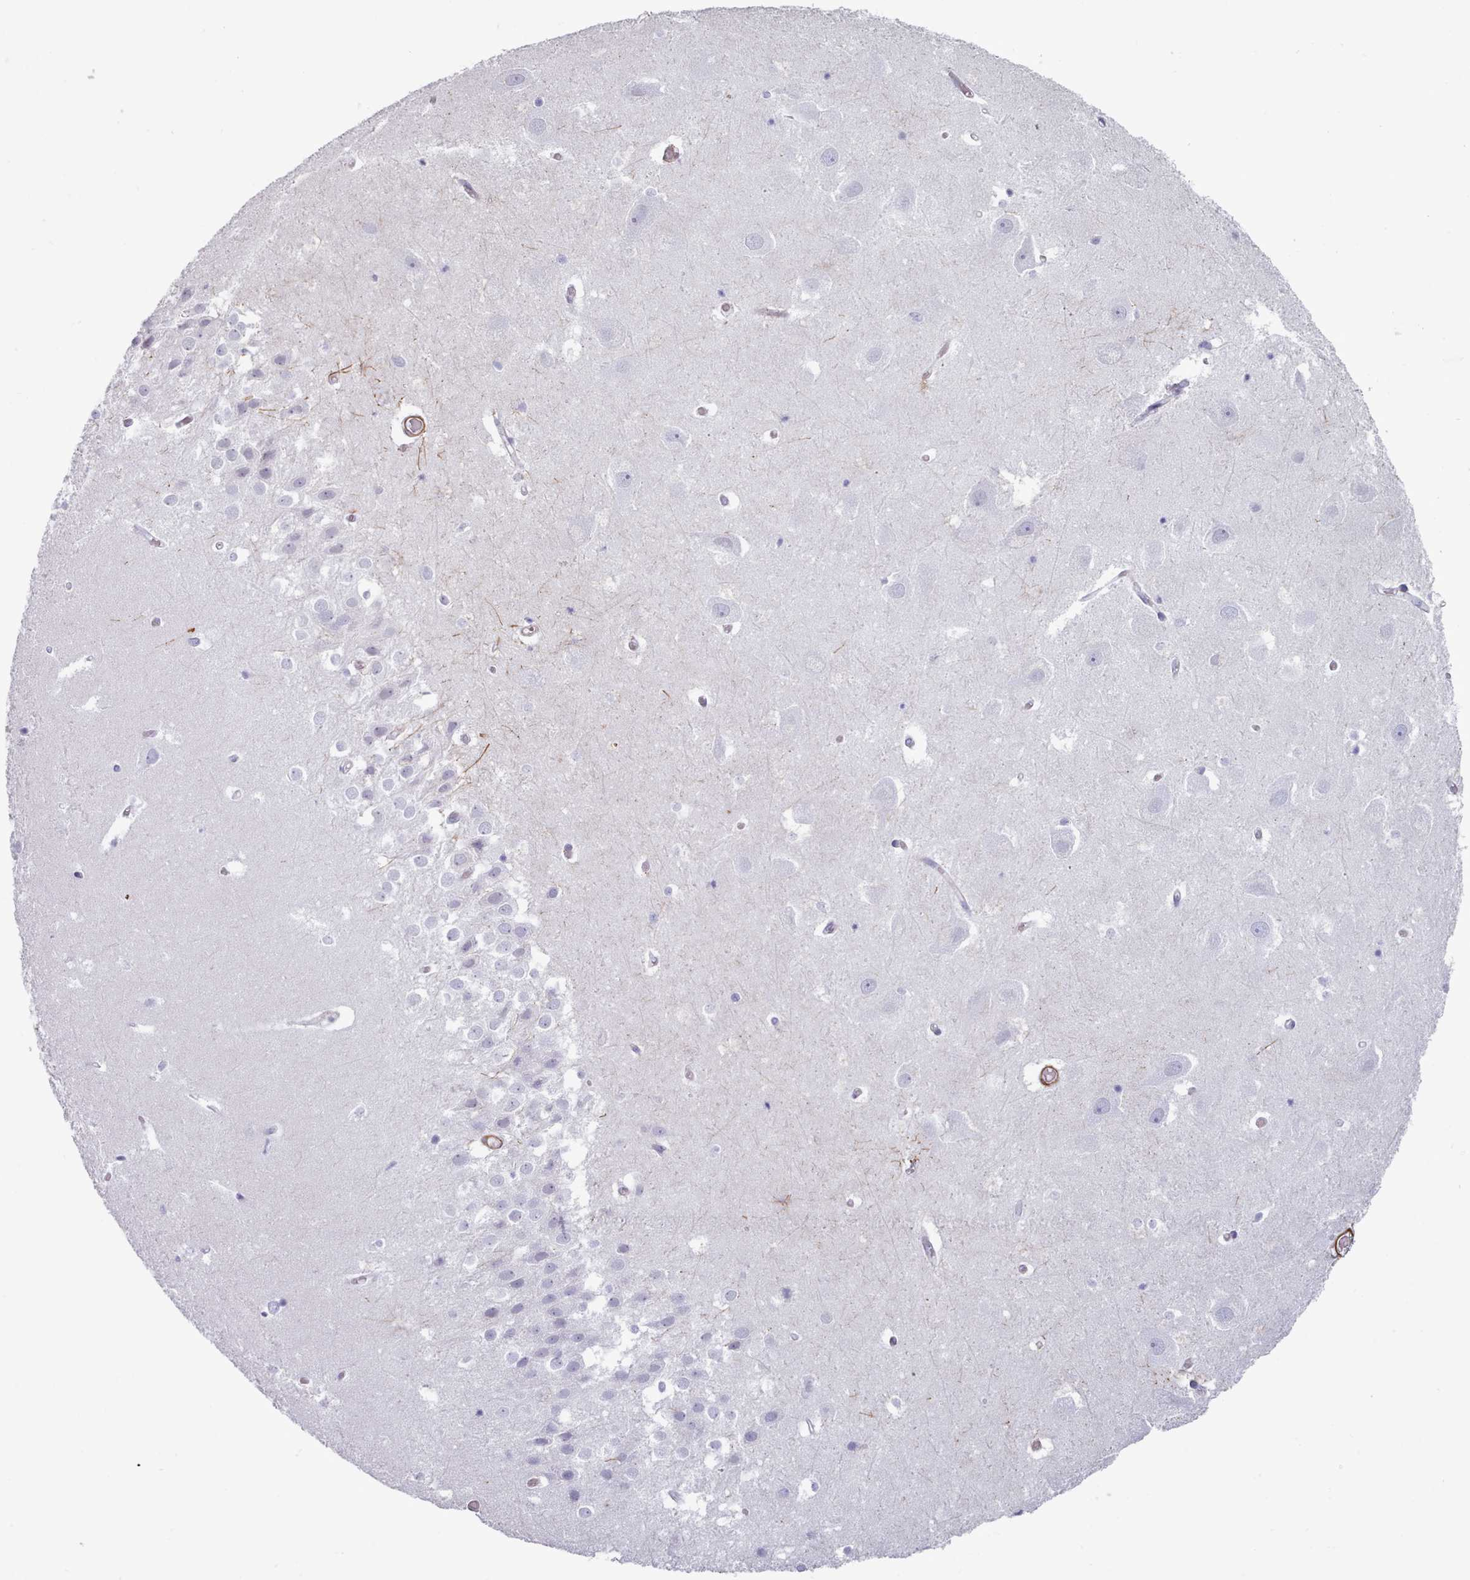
{"staining": {"intensity": "negative", "quantity": "none", "location": "none"}, "tissue": "hippocampus", "cell_type": "Glial cells", "image_type": "normal", "snomed": [{"axis": "morphology", "description": "Normal tissue, NOS"}, {"axis": "topography", "description": "Hippocampus"}], "caption": "A high-resolution micrograph shows IHC staining of benign hippocampus, which displays no significant positivity in glial cells.", "gene": "FPGS", "patient": {"sex": "female", "age": 52}}